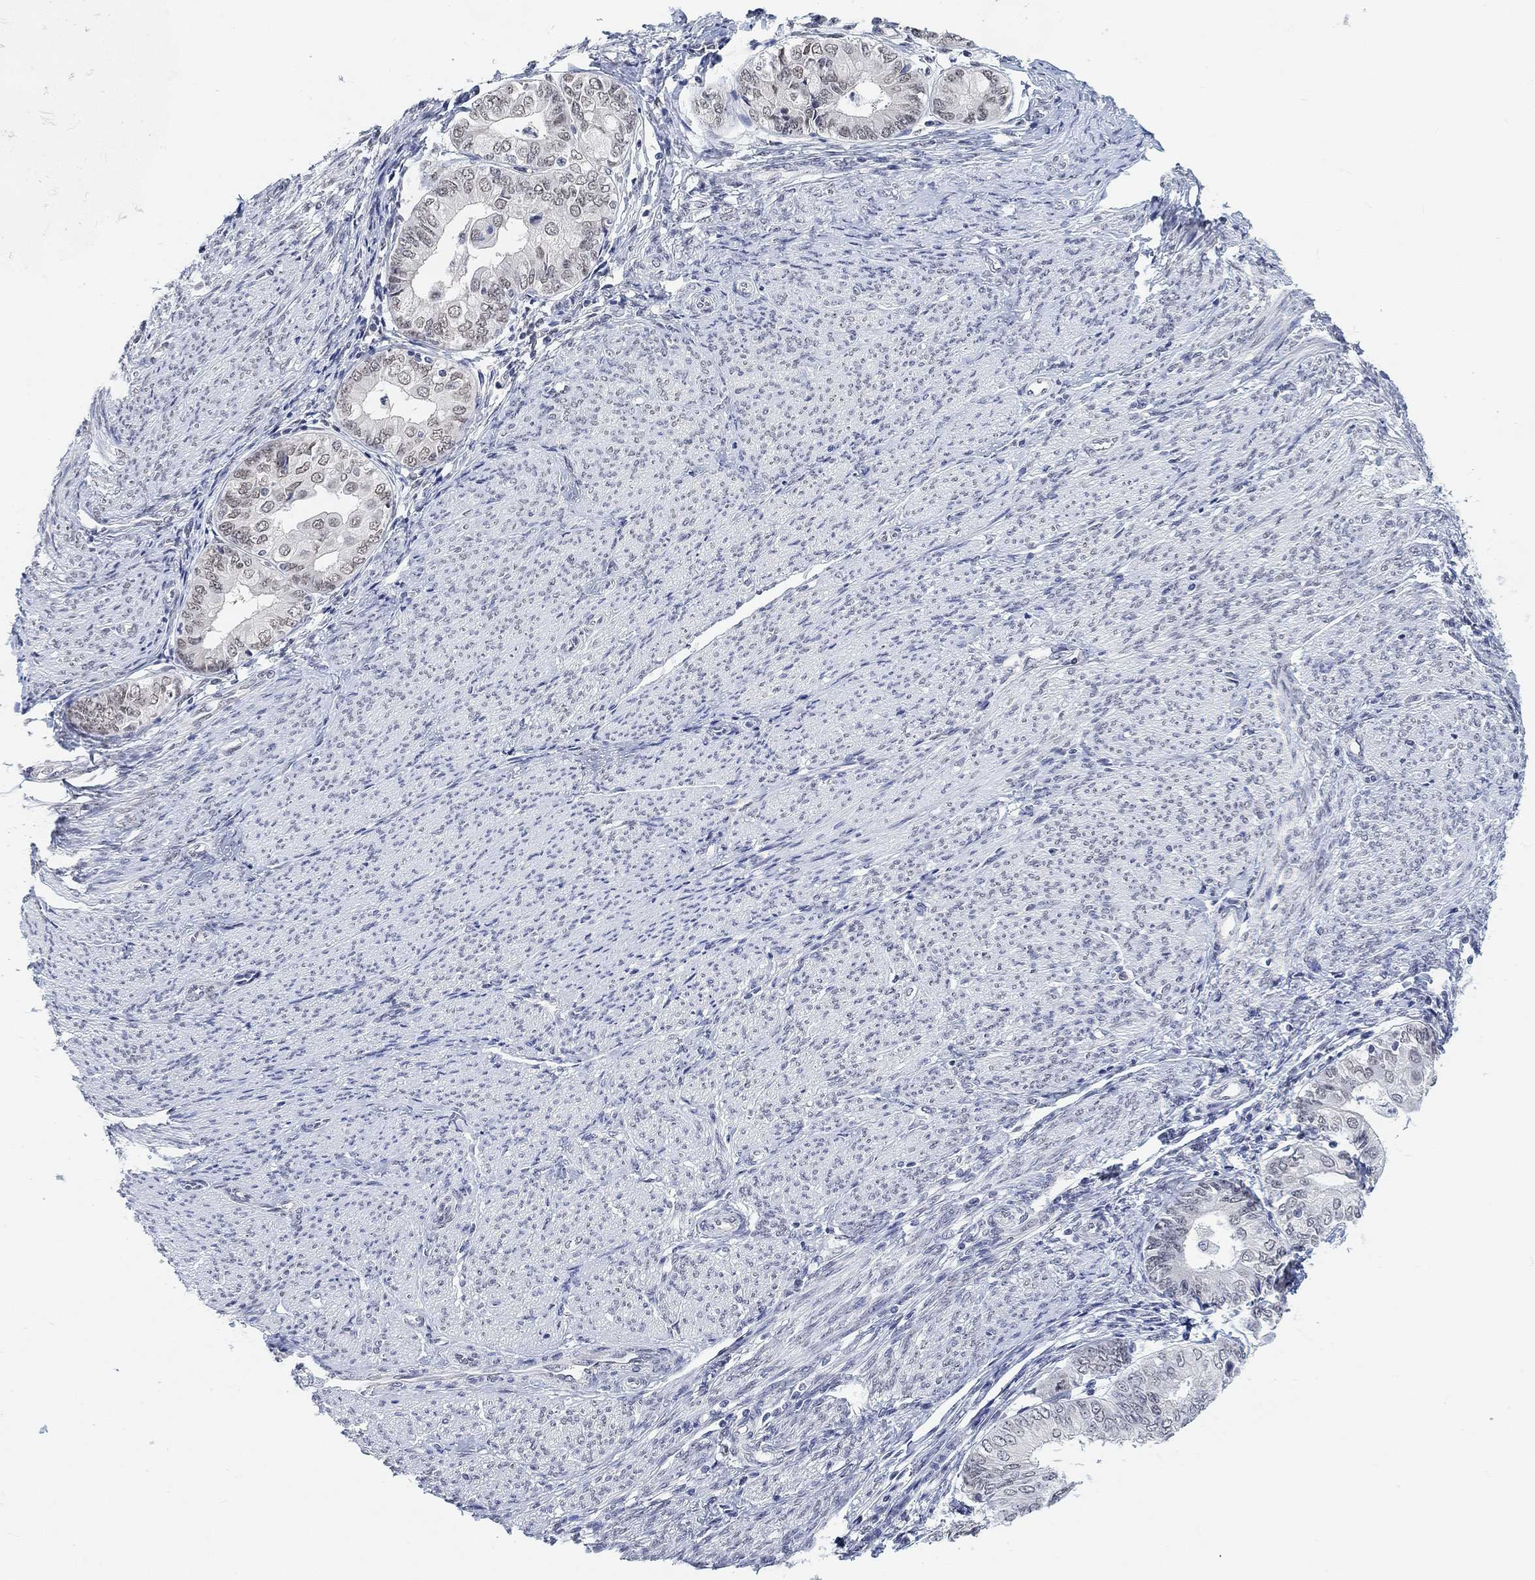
{"staining": {"intensity": "weak", "quantity": "<25%", "location": "nuclear"}, "tissue": "endometrial cancer", "cell_type": "Tumor cells", "image_type": "cancer", "snomed": [{"axis": "morphology", "description": "Adenocarcinoma, NOS"}, {"axis": "topography", "description": "Endometrium"}], "caption": "High power microscopy micrograph of an immunohistochemistry (IHC) histopathology image of endometrial adenocarcinoma, revealing no significant staining in tumor cells.", "gene": "PURG", "patient": {"sex": "female", "age": 68}}